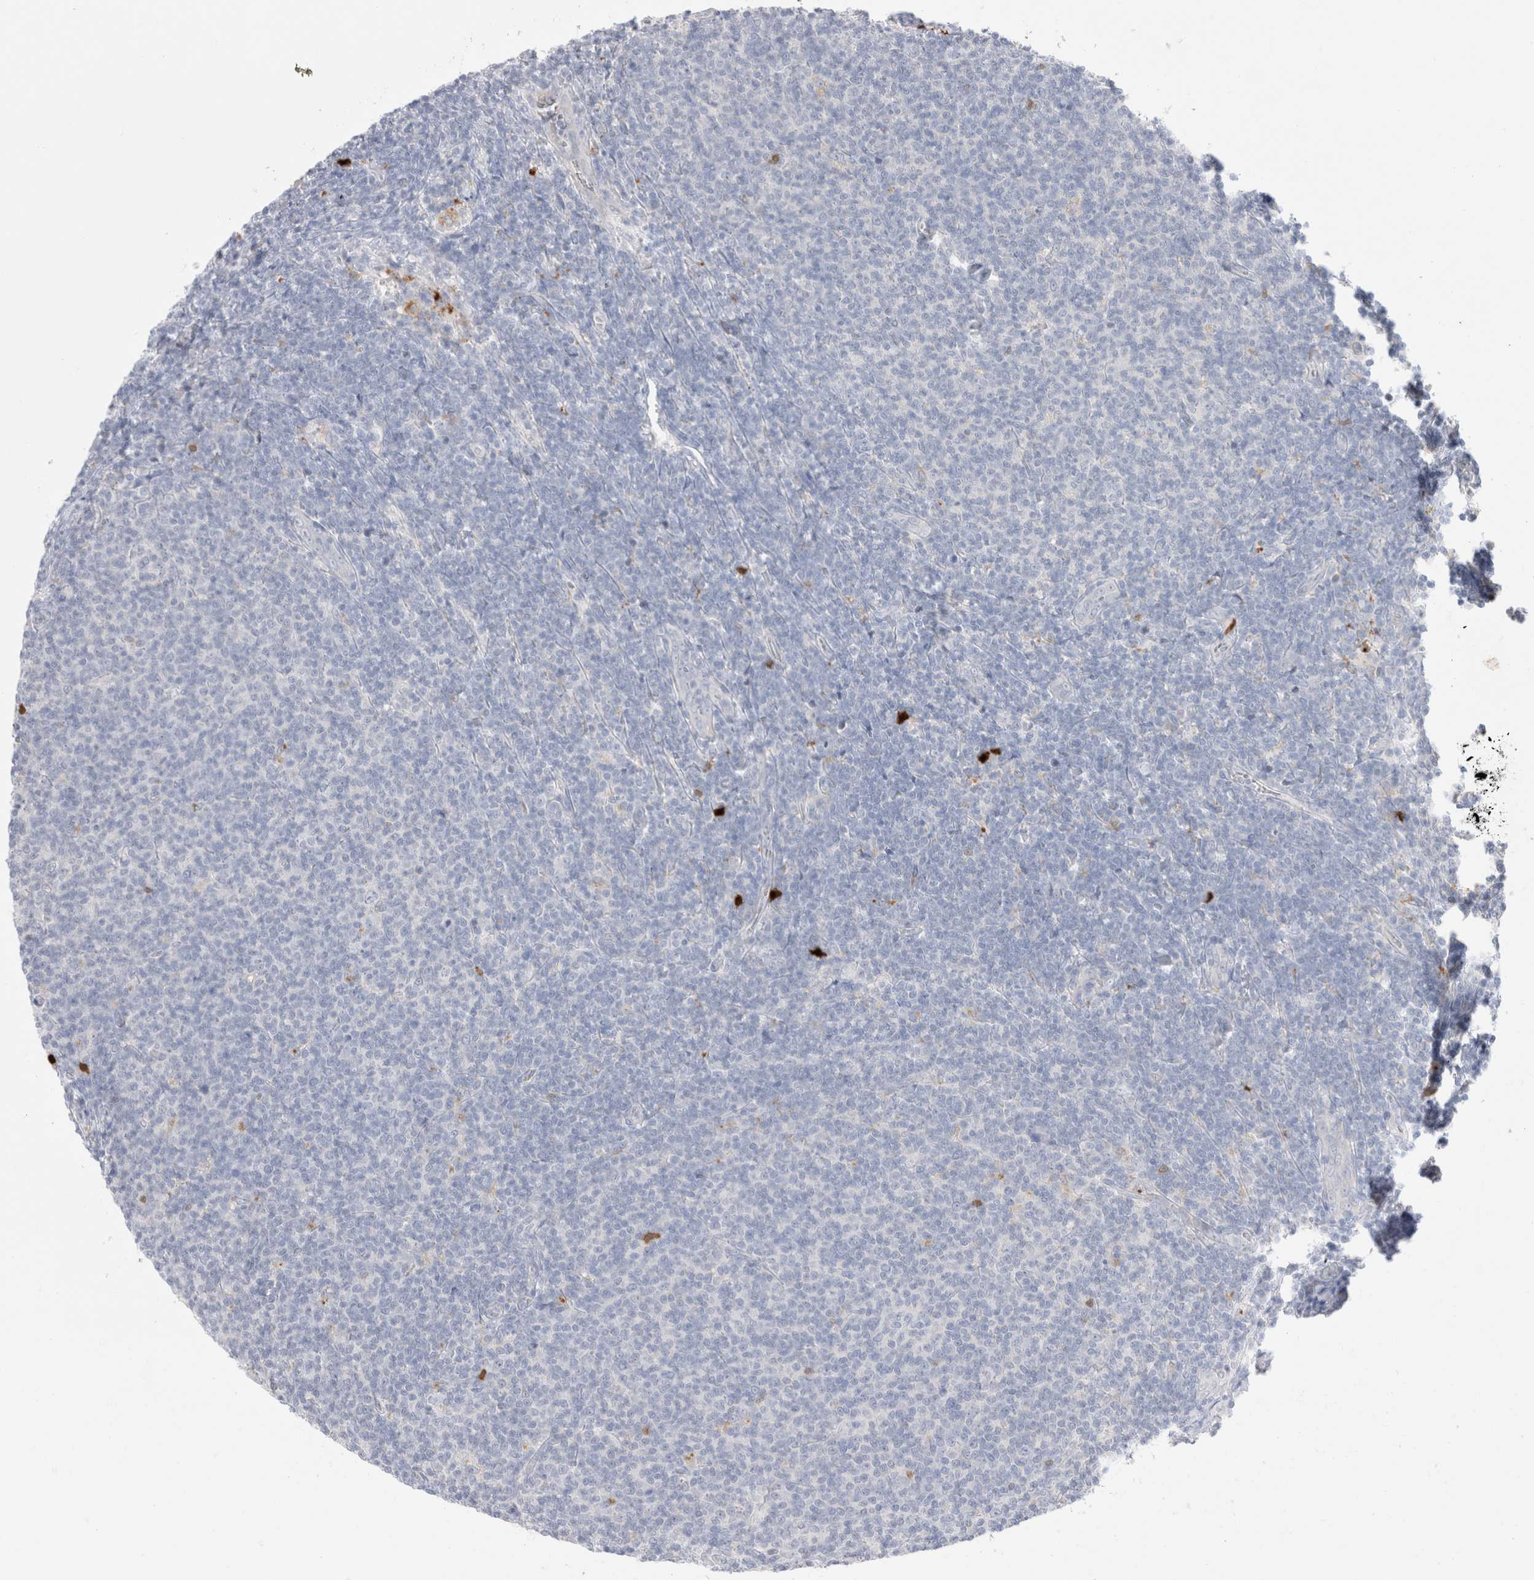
{"staining": {"intensity": "negative", "quantity": "none", "location": "none"}, "tissue": "lymphoma", "cell_type": "Tumor cells", "image_type": "cancer", "snomed": [{"axis": "morphology", "description": "Malignant lymphoma, non-Hodgkin's type, Low grade"}, {"axis": "topography", "description": "Lymph node"}], "caption": "Immunohistochemistry micrograph of lymphoma stained for a protein (brown), which demonstrates no staining in tumor cells. (Stains: DAB IHC with hematoxylin counter stain, Microscopy: brightfield microscopy at high magnification).", "gene": "HPGDS", "patient": {"sex": "male", "age": 66}}